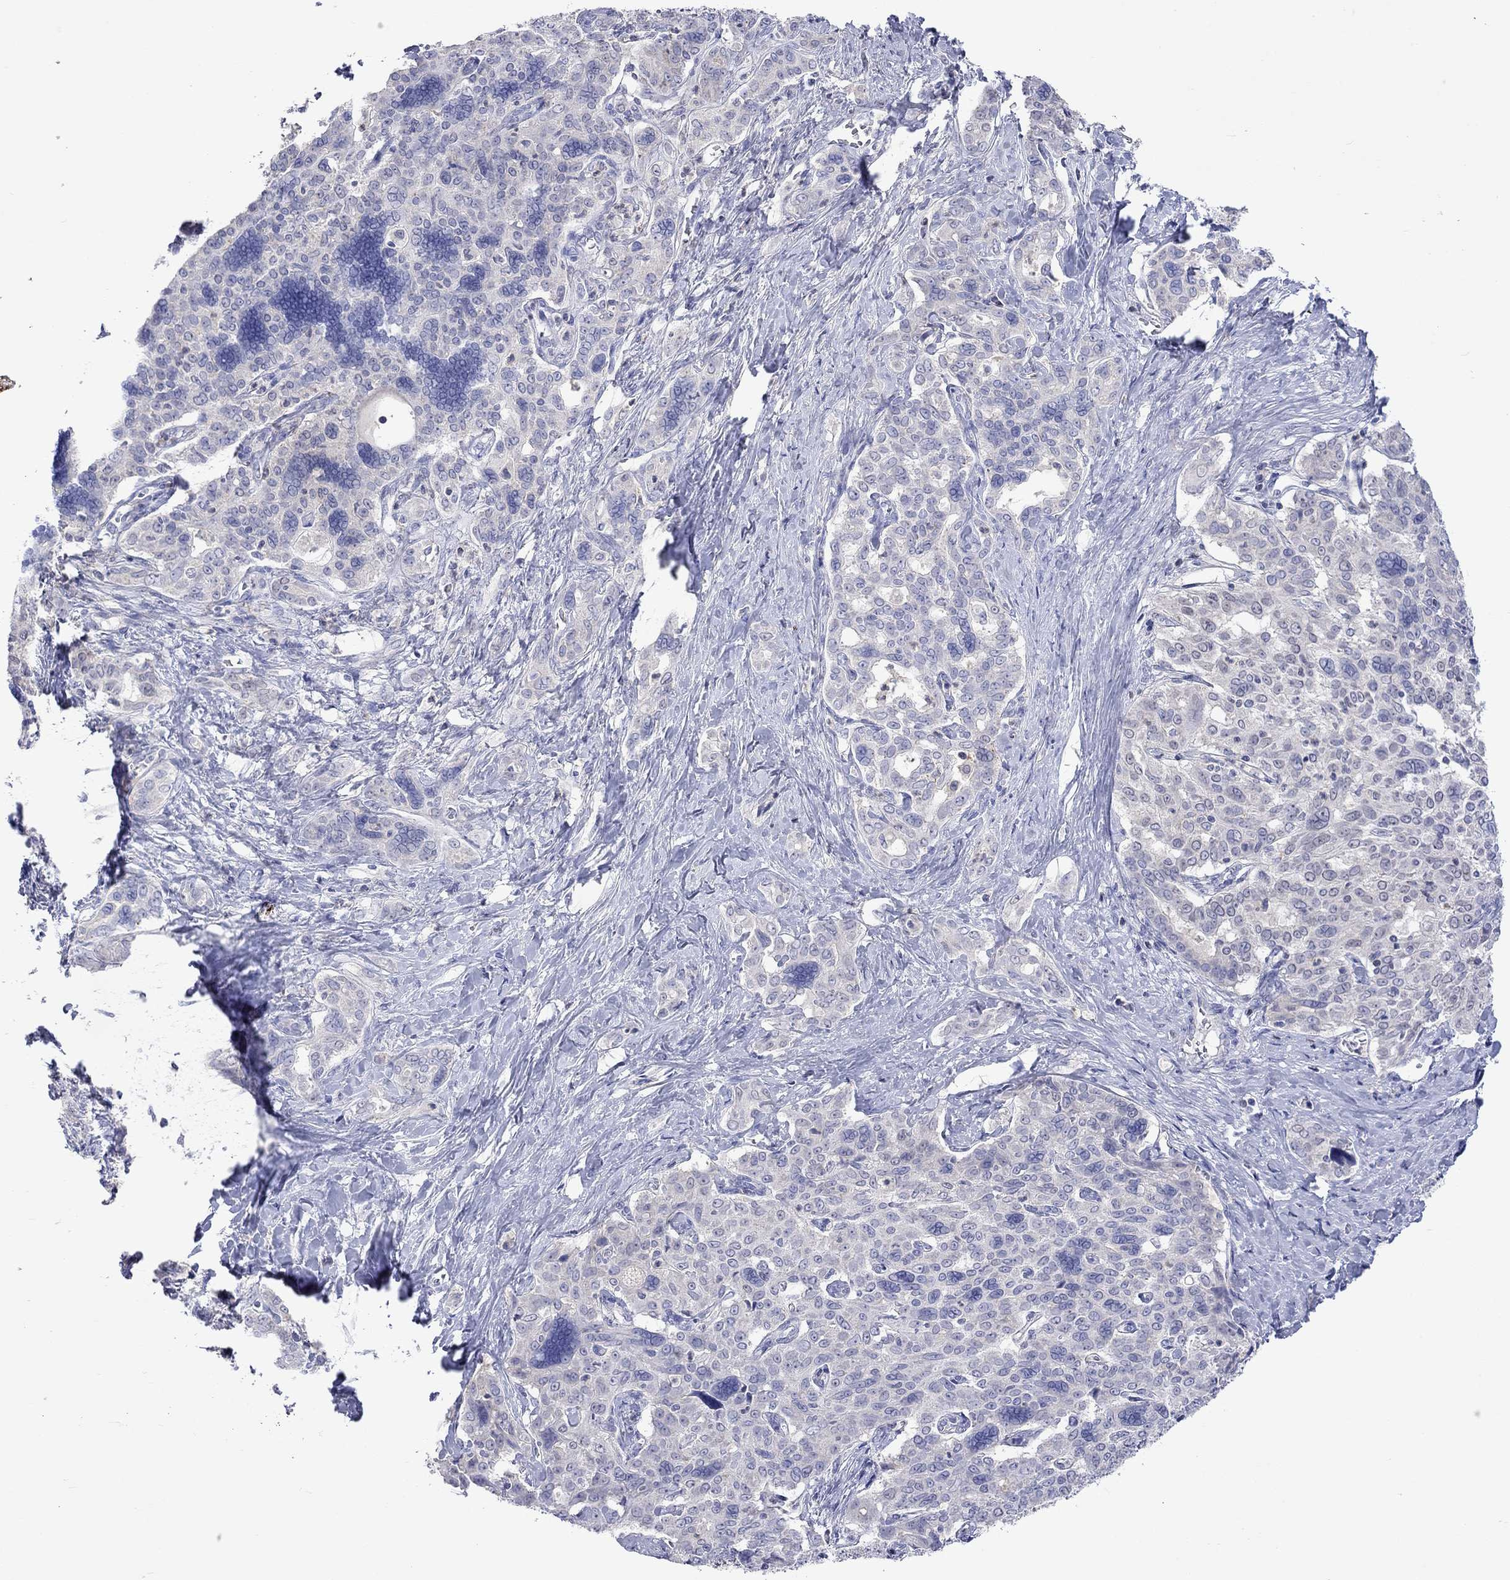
{"staining": {"intensity": "negative", "quantity": "none", "location": "none"}, "tissue": "liver cancer", "cell_type": "Tumor cells", "image_type": "cancer", "snomed": [{"axis": "morphology", "description": "Cholangiocarcinoma"}, {"axis": "topography", "description": "Liver"}], "caption": "Immunohistochemical staining of liver cholangiocarcinoma shows no significant positivity in tumor cells.", "gene": "LRFN4", "patient": {"sex": "female", "age": 47}}